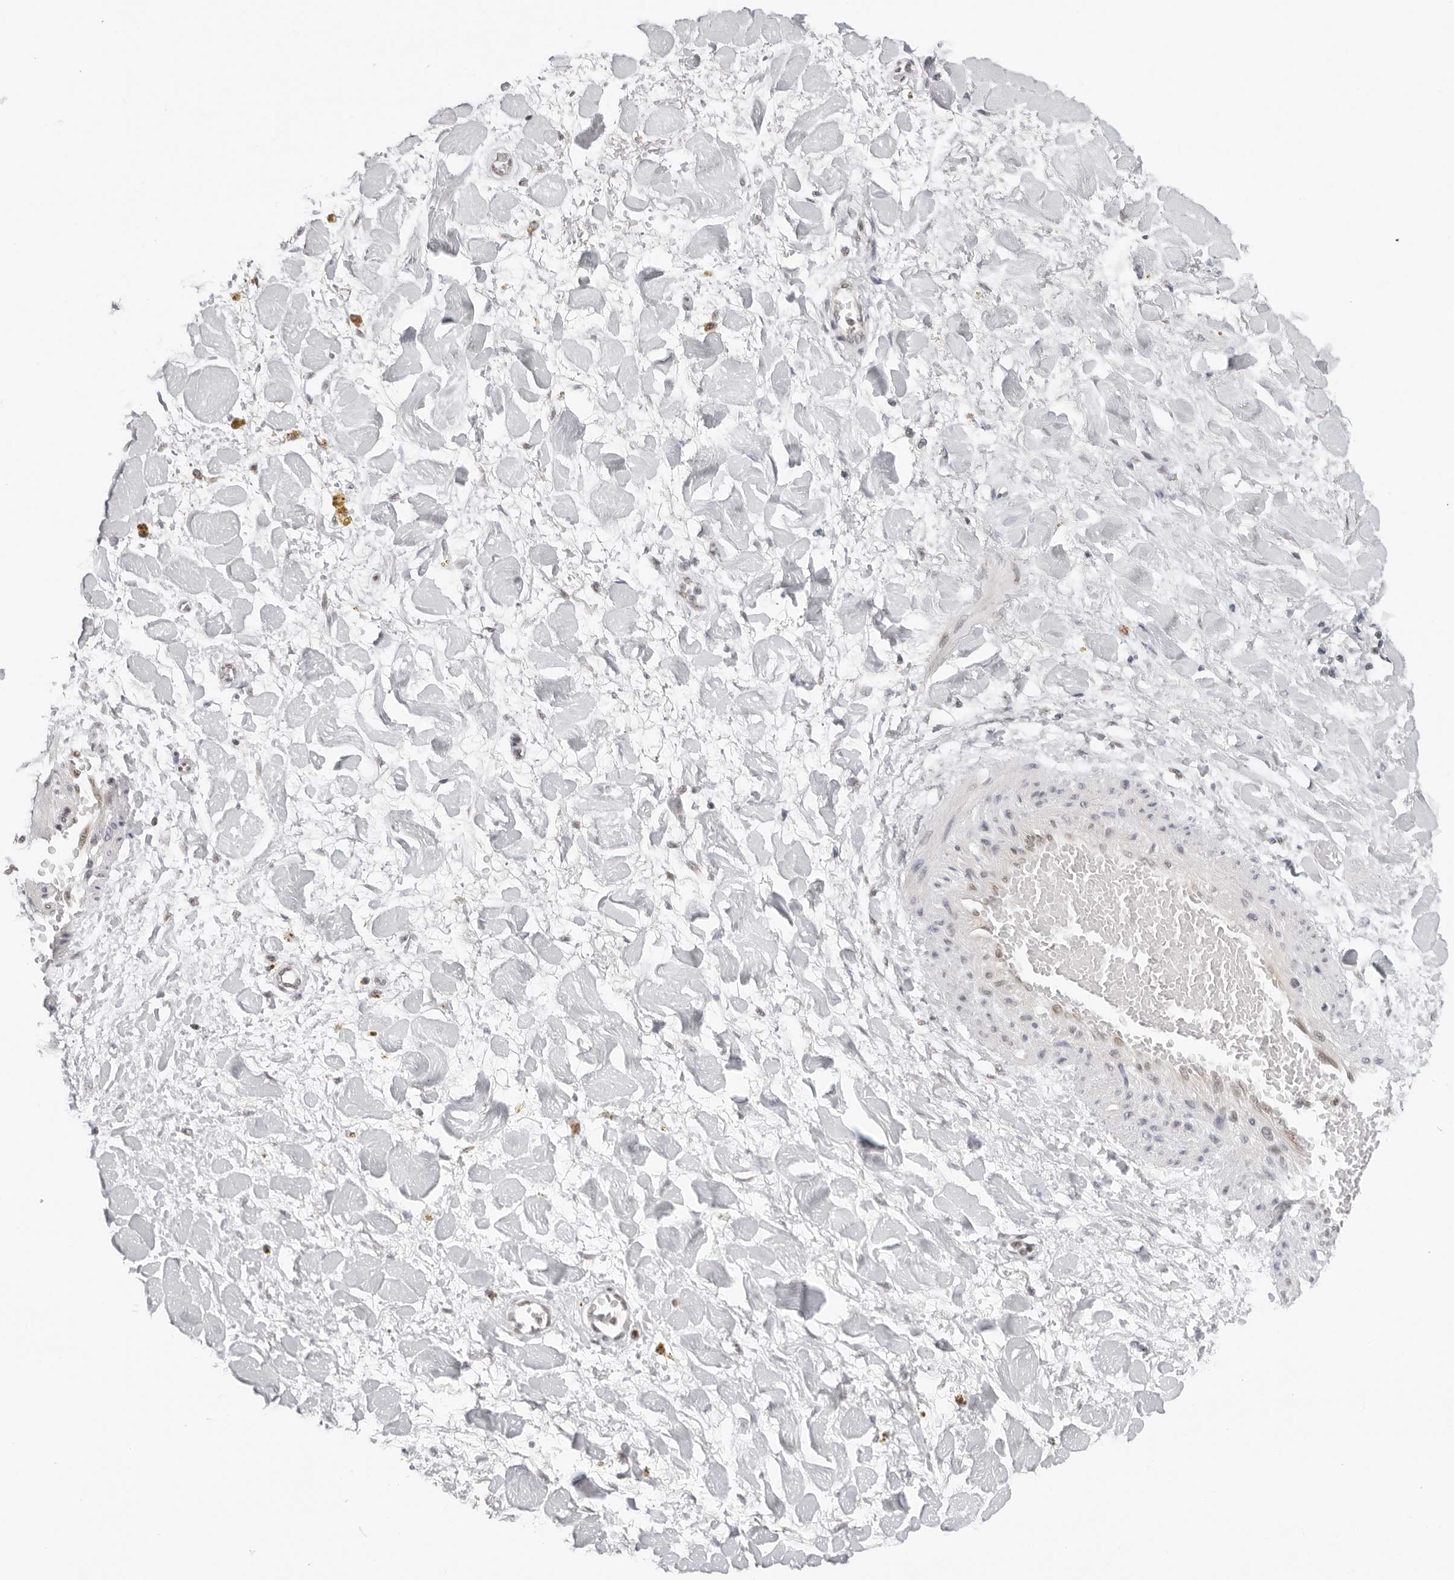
{"staining": {"intensity": "negative", "quantity": "none", "location": "none"}, "tissue": "adipose tissue", "cell_type": "Adipocytes", "image_type": "normal", "snomed": [{"axis": "morphology", "description": "Normal tissue, NOS"}, {"axis": "topography", "description": "Kidney"}, {"axis": "topography", "description": "Peripheral nerve tissue"}], "caption": "An image of adipose tissue stained for a protein exhibits no brown staining in adipocytes. The staining was performed using DAB to visualize the protein expression in brown, while the nuclei were stained in blue with hematoxylin (Magnification: 20x).", "gene": "MSH6", "patient": {"sex": "male", "age": 7}}